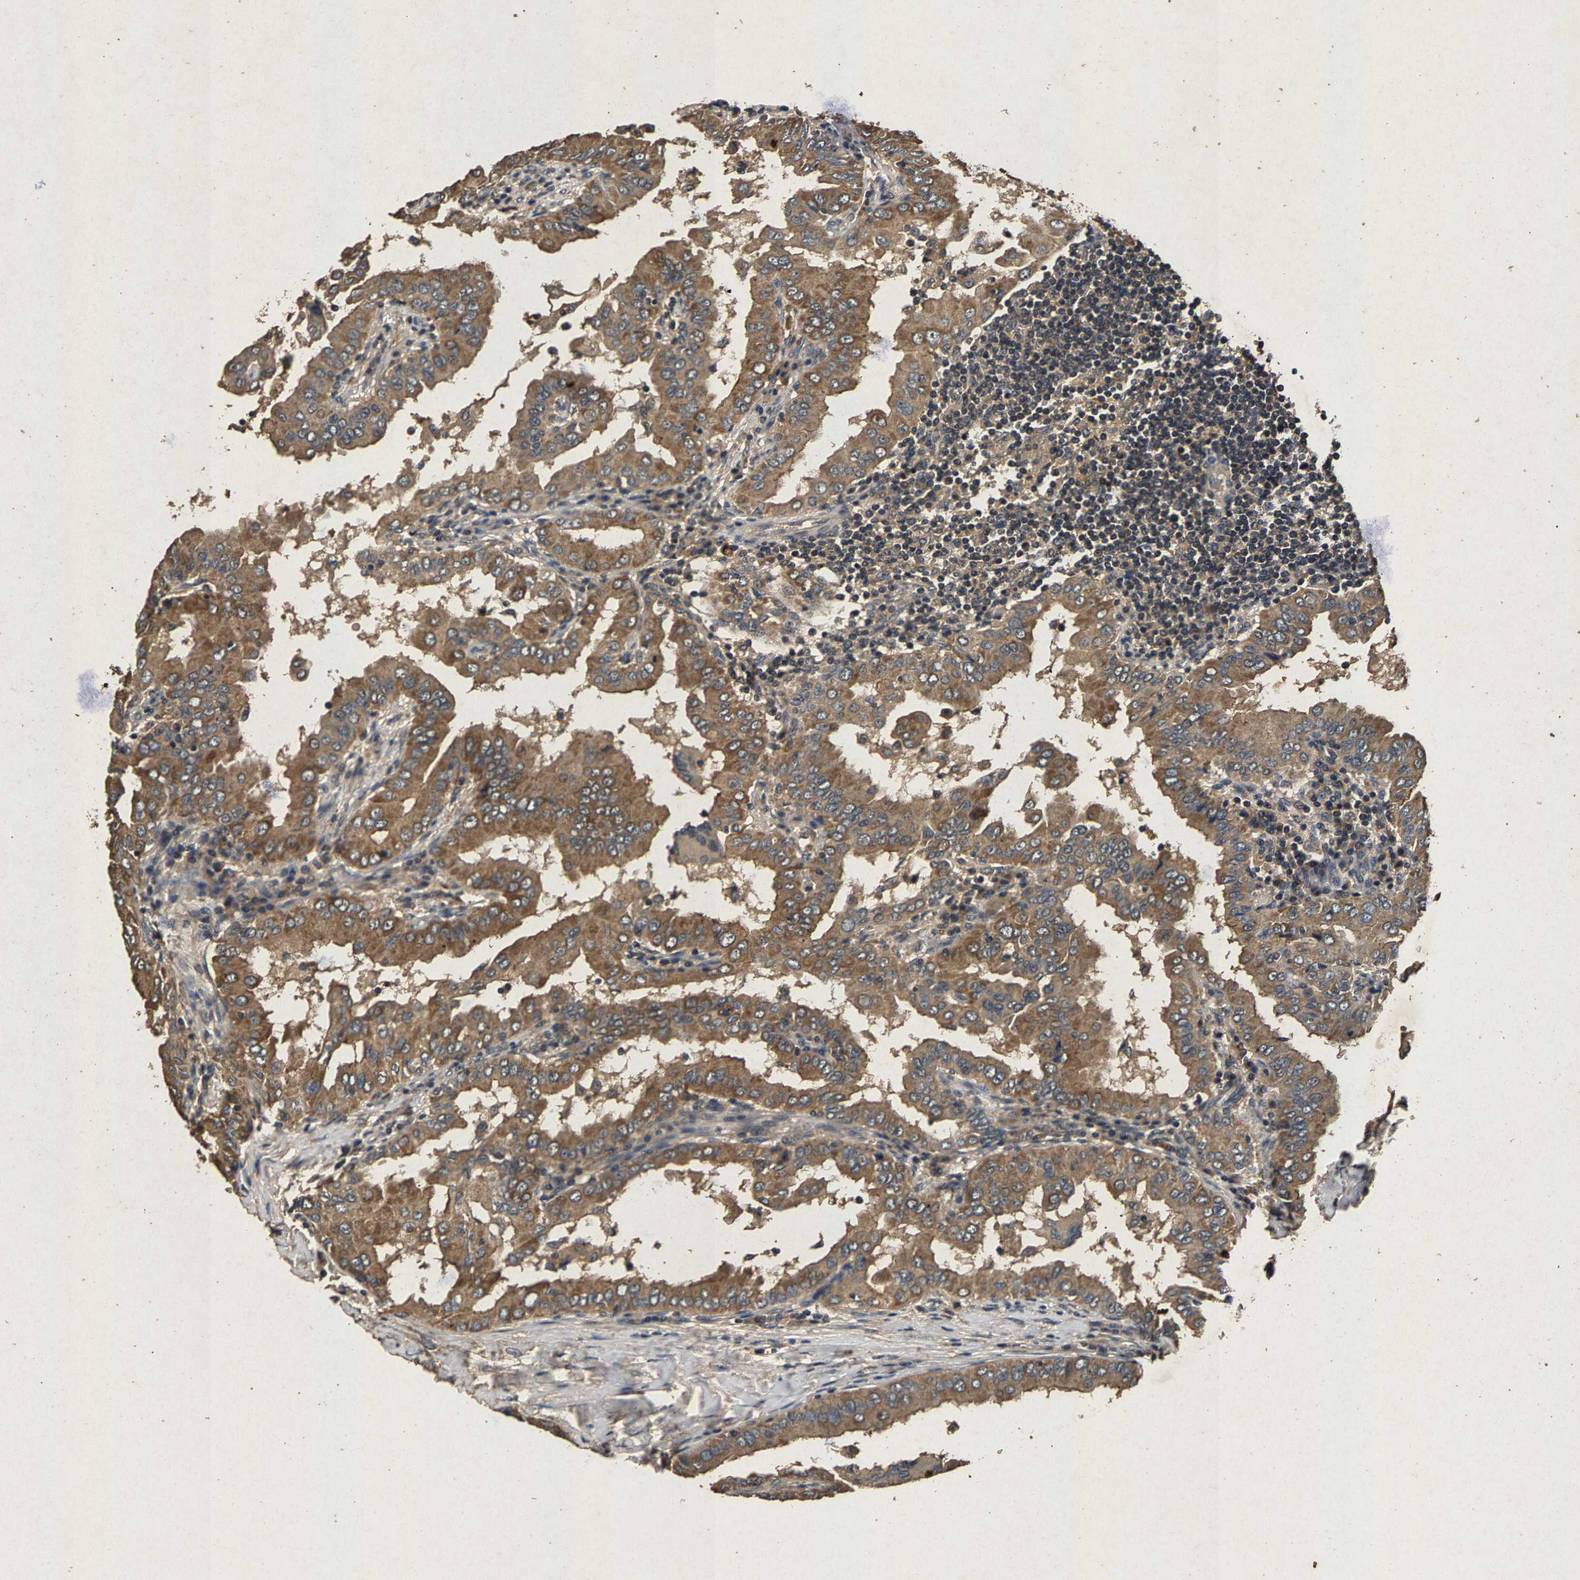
{"staining": {"intensity": "moderate", "quantity": ">75%", "location": "cytoplasmic/membranous"}, "tissue": "thyroid cancer", "cell_type": "Tumor cells", "image_type": "cancer", "snomed": [{"axis": "morphology", "description": "Papillary adenocarcinoma, NOS"}, {"axis": "topography", "description": "Thyroid gland"}], "caption": "Protein analysis of thyroid cancer tissue shows moderate cytoplasmic/membranous expression in approximately >75% of tumor cells.", "gene": "PPP1CC", "patient": {"sex": "male", "age": 33}}